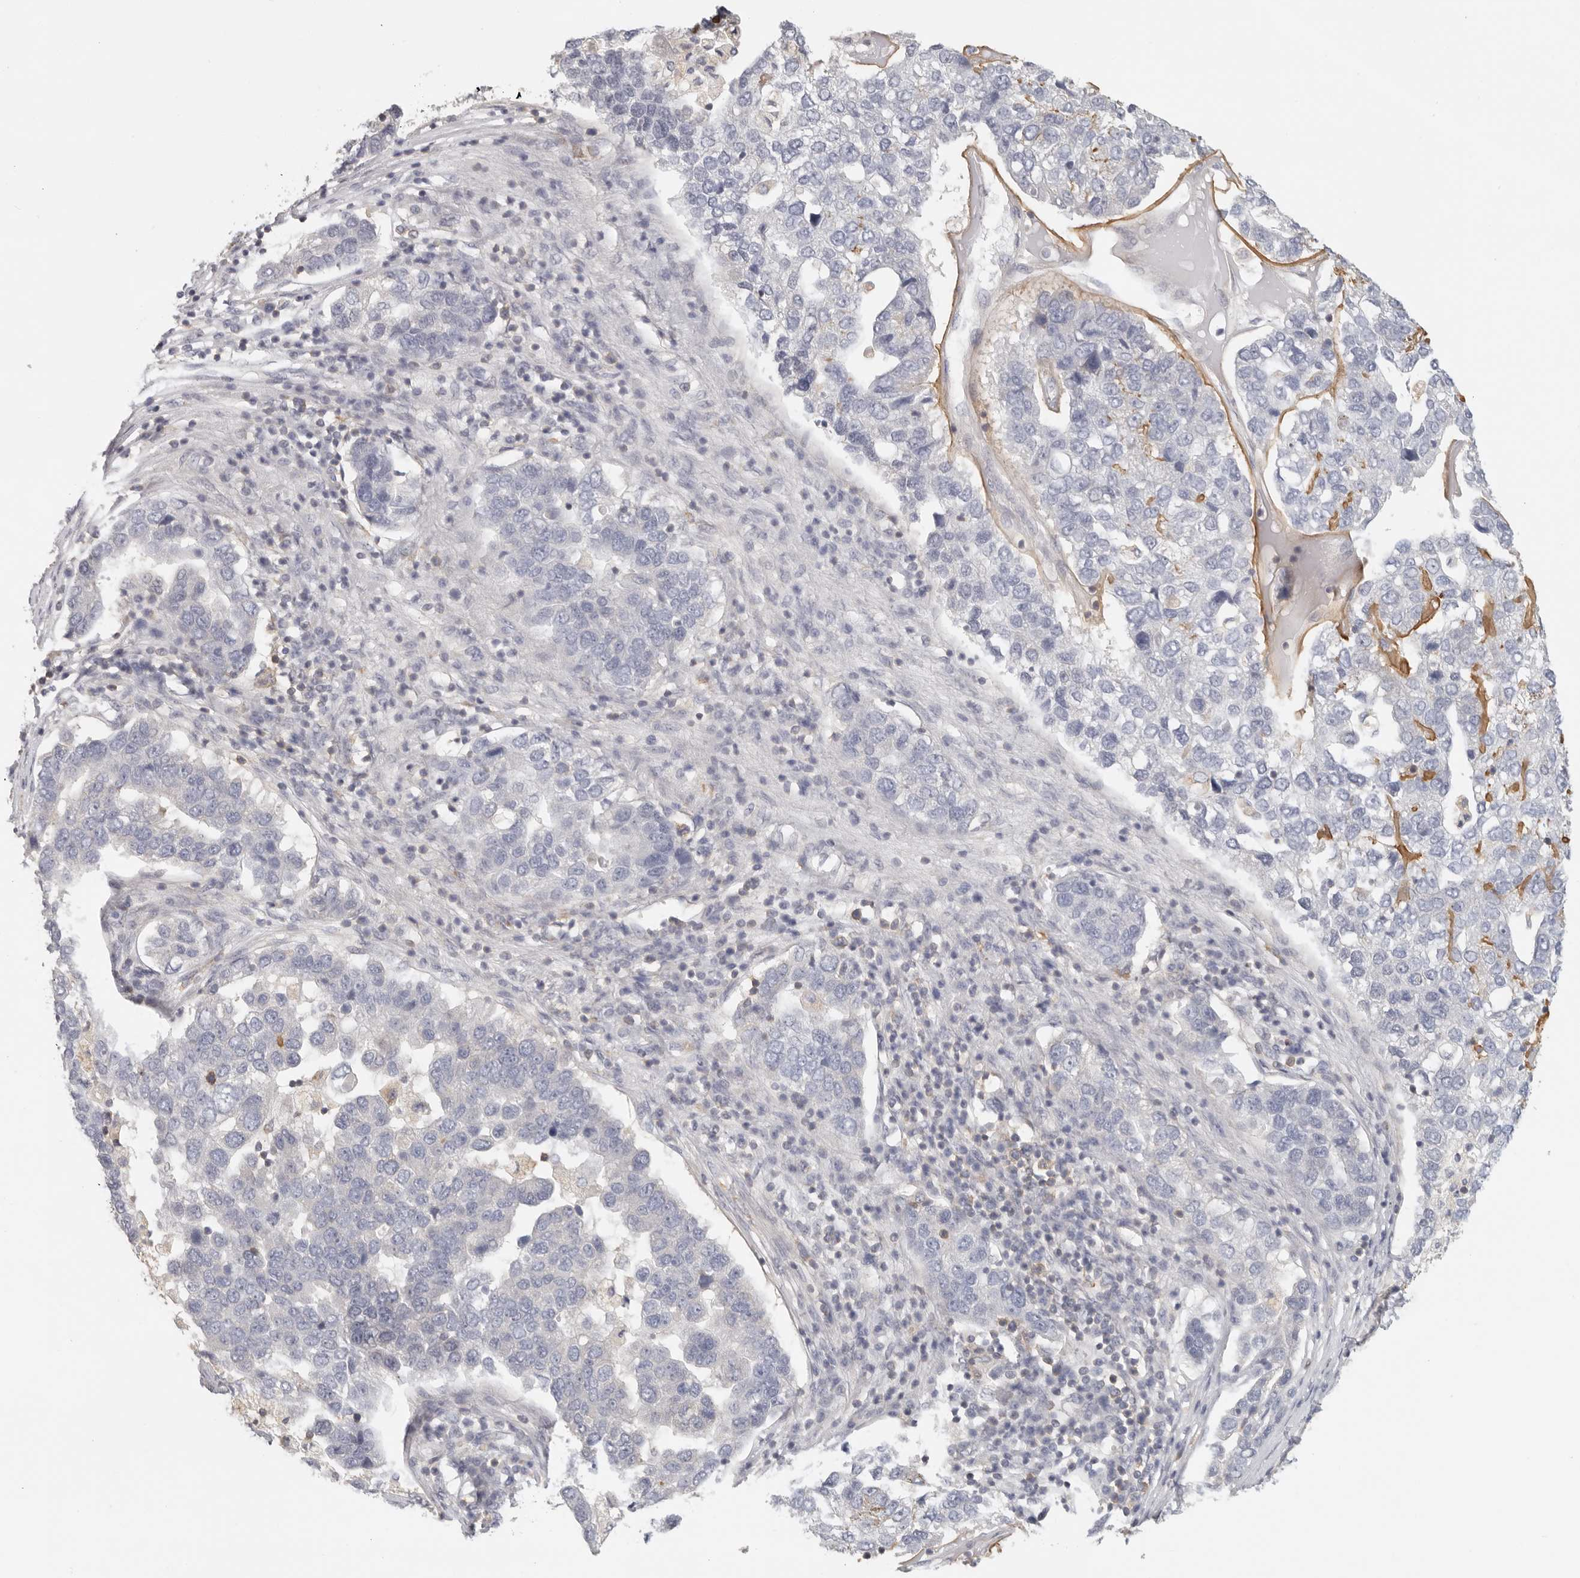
{"staining": {"intensity": "negative", "quantity": "none", "location": "none"}, "tissue": "pancreatic cancer", "cell_type": "Tumor cells", "image_type": "cancer", "snomed": [{"axis": "morphology", "description": "Adenocarcinoma, NOS"}, {"axis": "topography", "description": "Pancreas"}], "caption": "Immunohistochemistry micrograph of human pancreatic cancer (adenocarcinoma) stained for a protein (brown), which demonstrates no positivity in tumor cells.", "gene": "ANXA9", "patient": {"sex": "female", "age": 61}}